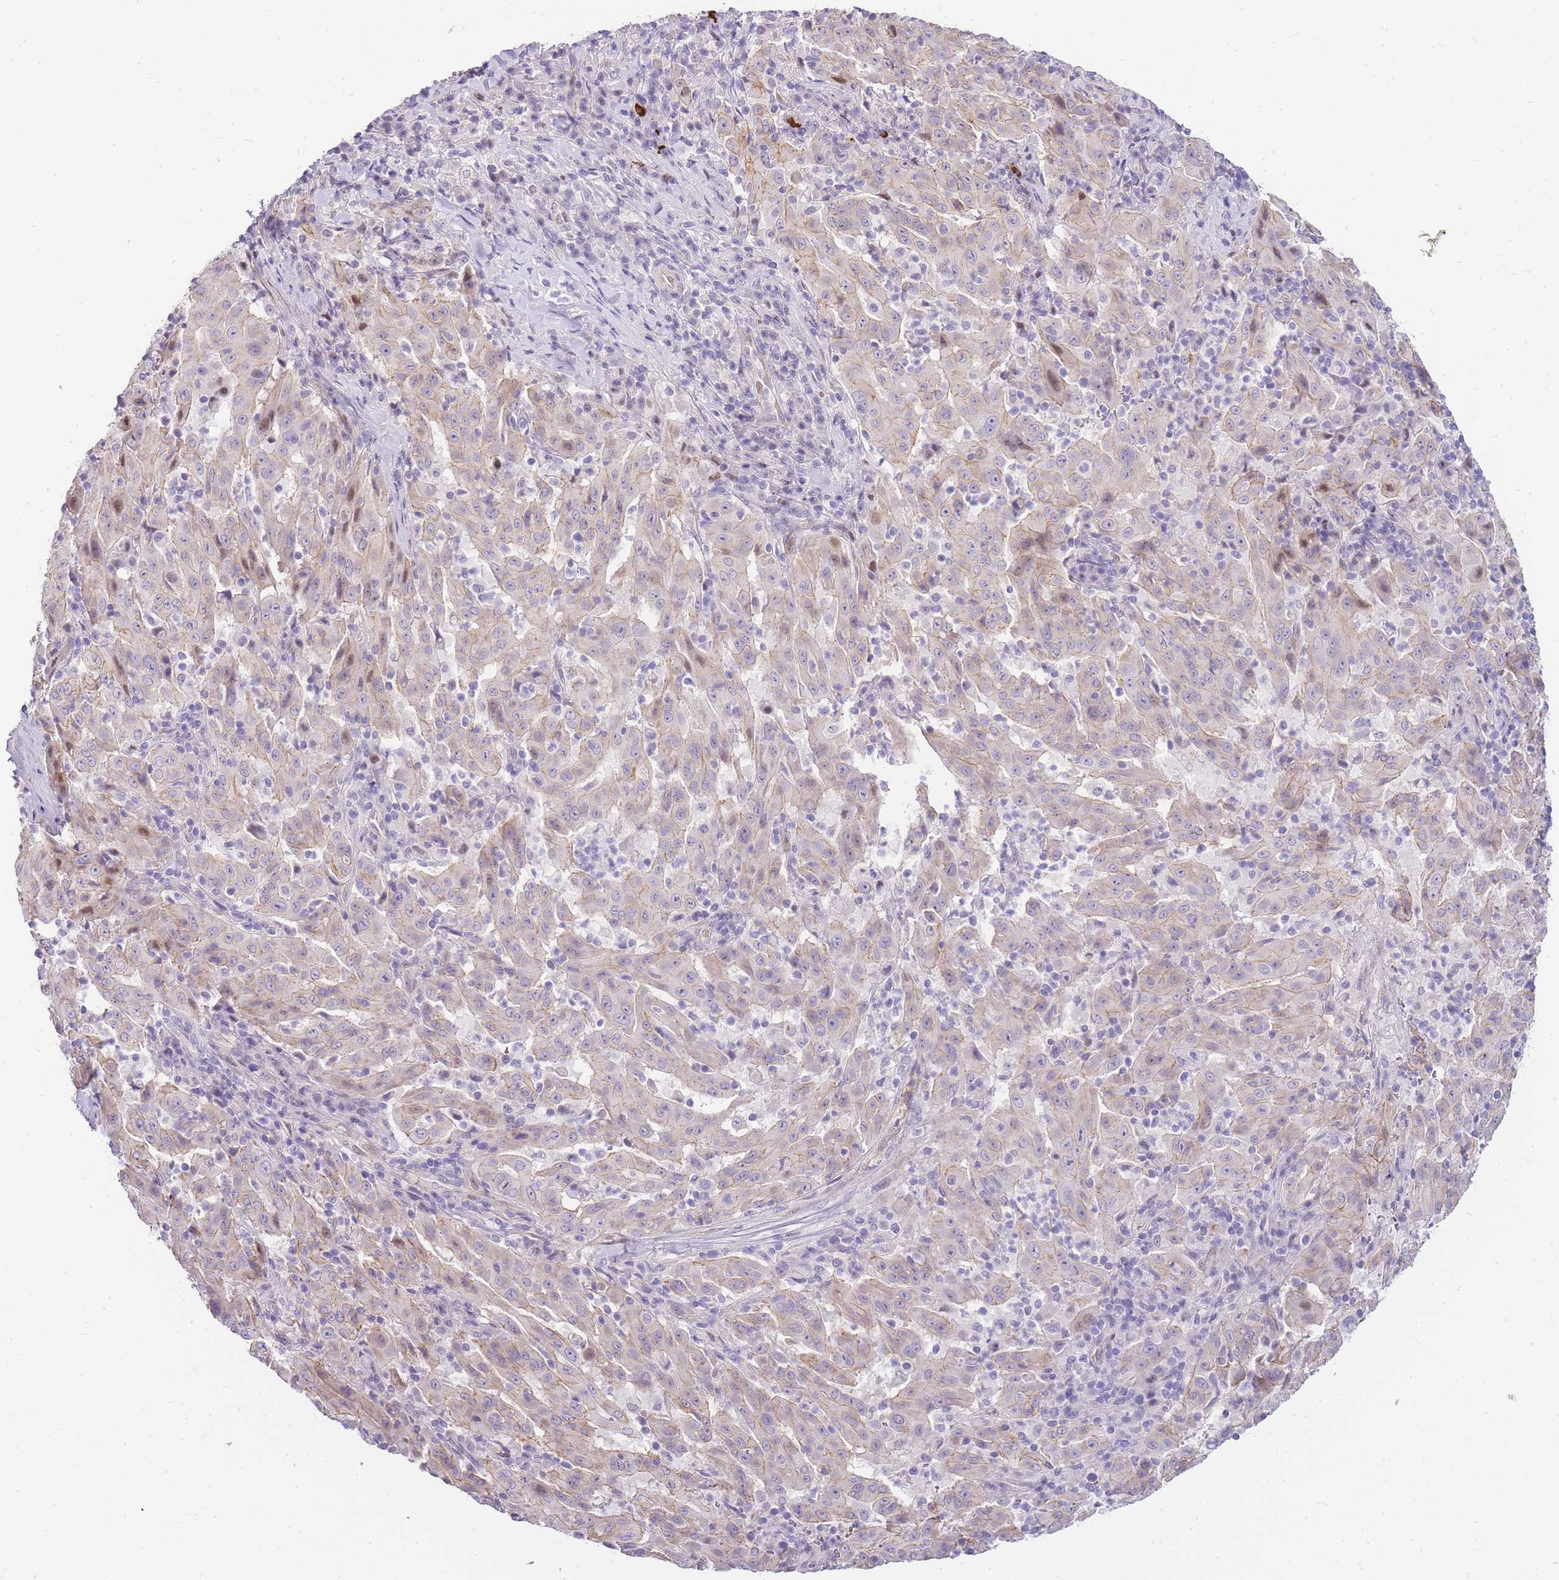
{"staining": {"intensity": "weak", "quantity": "<25%", "location": "cytoplasmic/membranous"}, "tissue": "pancreatic cancer", "cell_type": "Tumor cells", "image_type": "cancer", "snomed": [{"axis": "morphology", "description": "Adenocarcinoma, NOS"}, {"axis": "topography", "description": "Pancreas"}], "caption": "Pancreatic adenocarcinoma was stained to show a protein in brown. There is no significant positivity in tumor cells.", "gene": "CLBA1", "patient": {"sex": "male", "age": 63}}